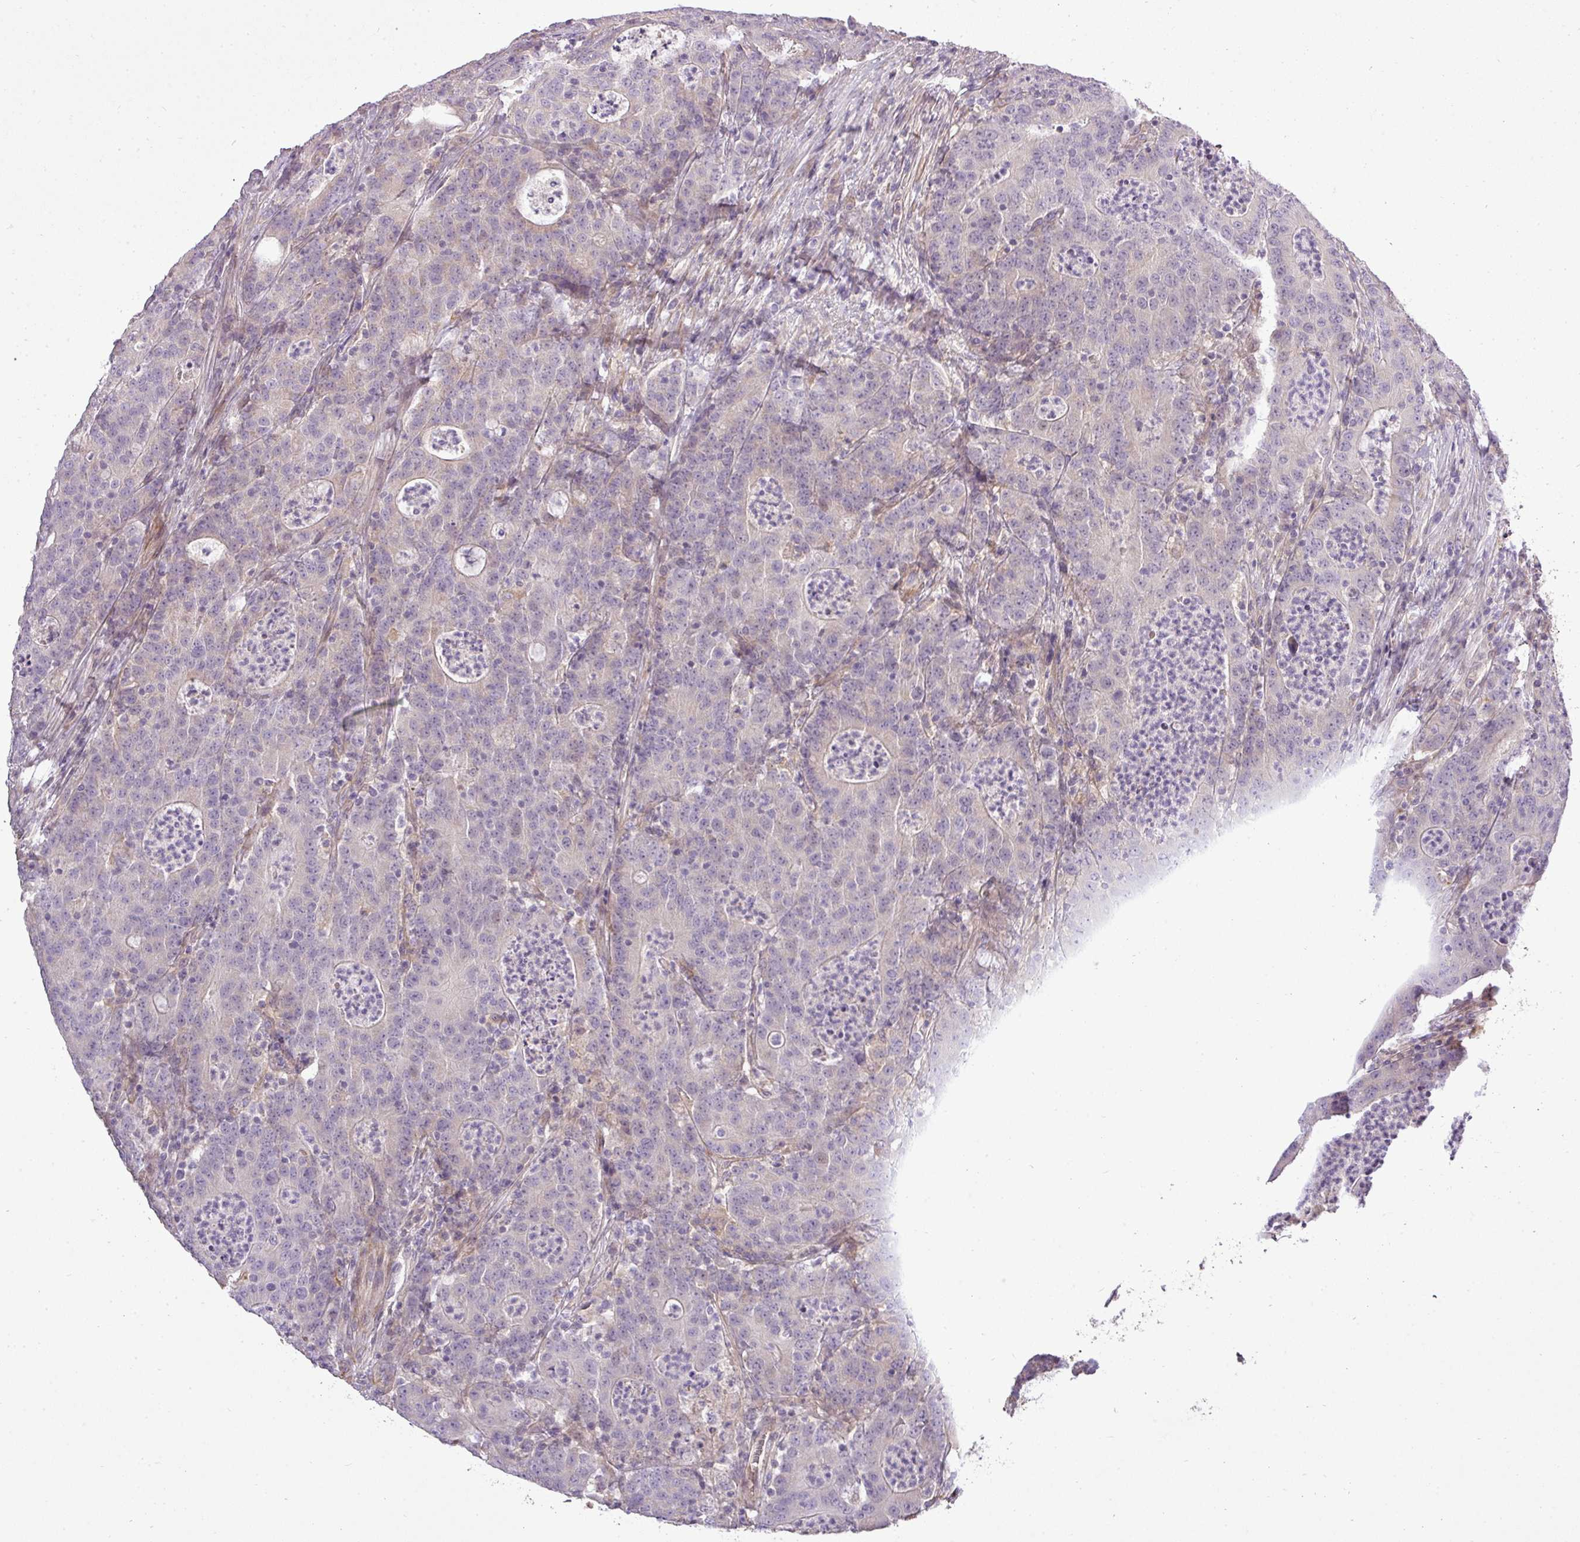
{"staining": {"intensity": "negative", "quantity": "none", "location": "none"}, "tissue": "colorectal cancer", "cell_type": "Tumor cells", "image_type": "cancer", "snomed": [{"axis": "morphology", "description": "Adenocarcinoma, NOS"}, {"axis": "topography", "description": "Colon"}], "caption": "A high-resolution histopathology image shows immunohistochemistry (IHC) staining of colorectal cancer (adenocarcinoma), which exhibits no significant expression in tumor cells. Brightfield microscopy of immunohistochemistry (IHC) stained with DAB (brown) and hematoxylin (blue), captured at high magnification.", "gene": "PDRG1", "patient": {"sex": "male", "age": 83}}